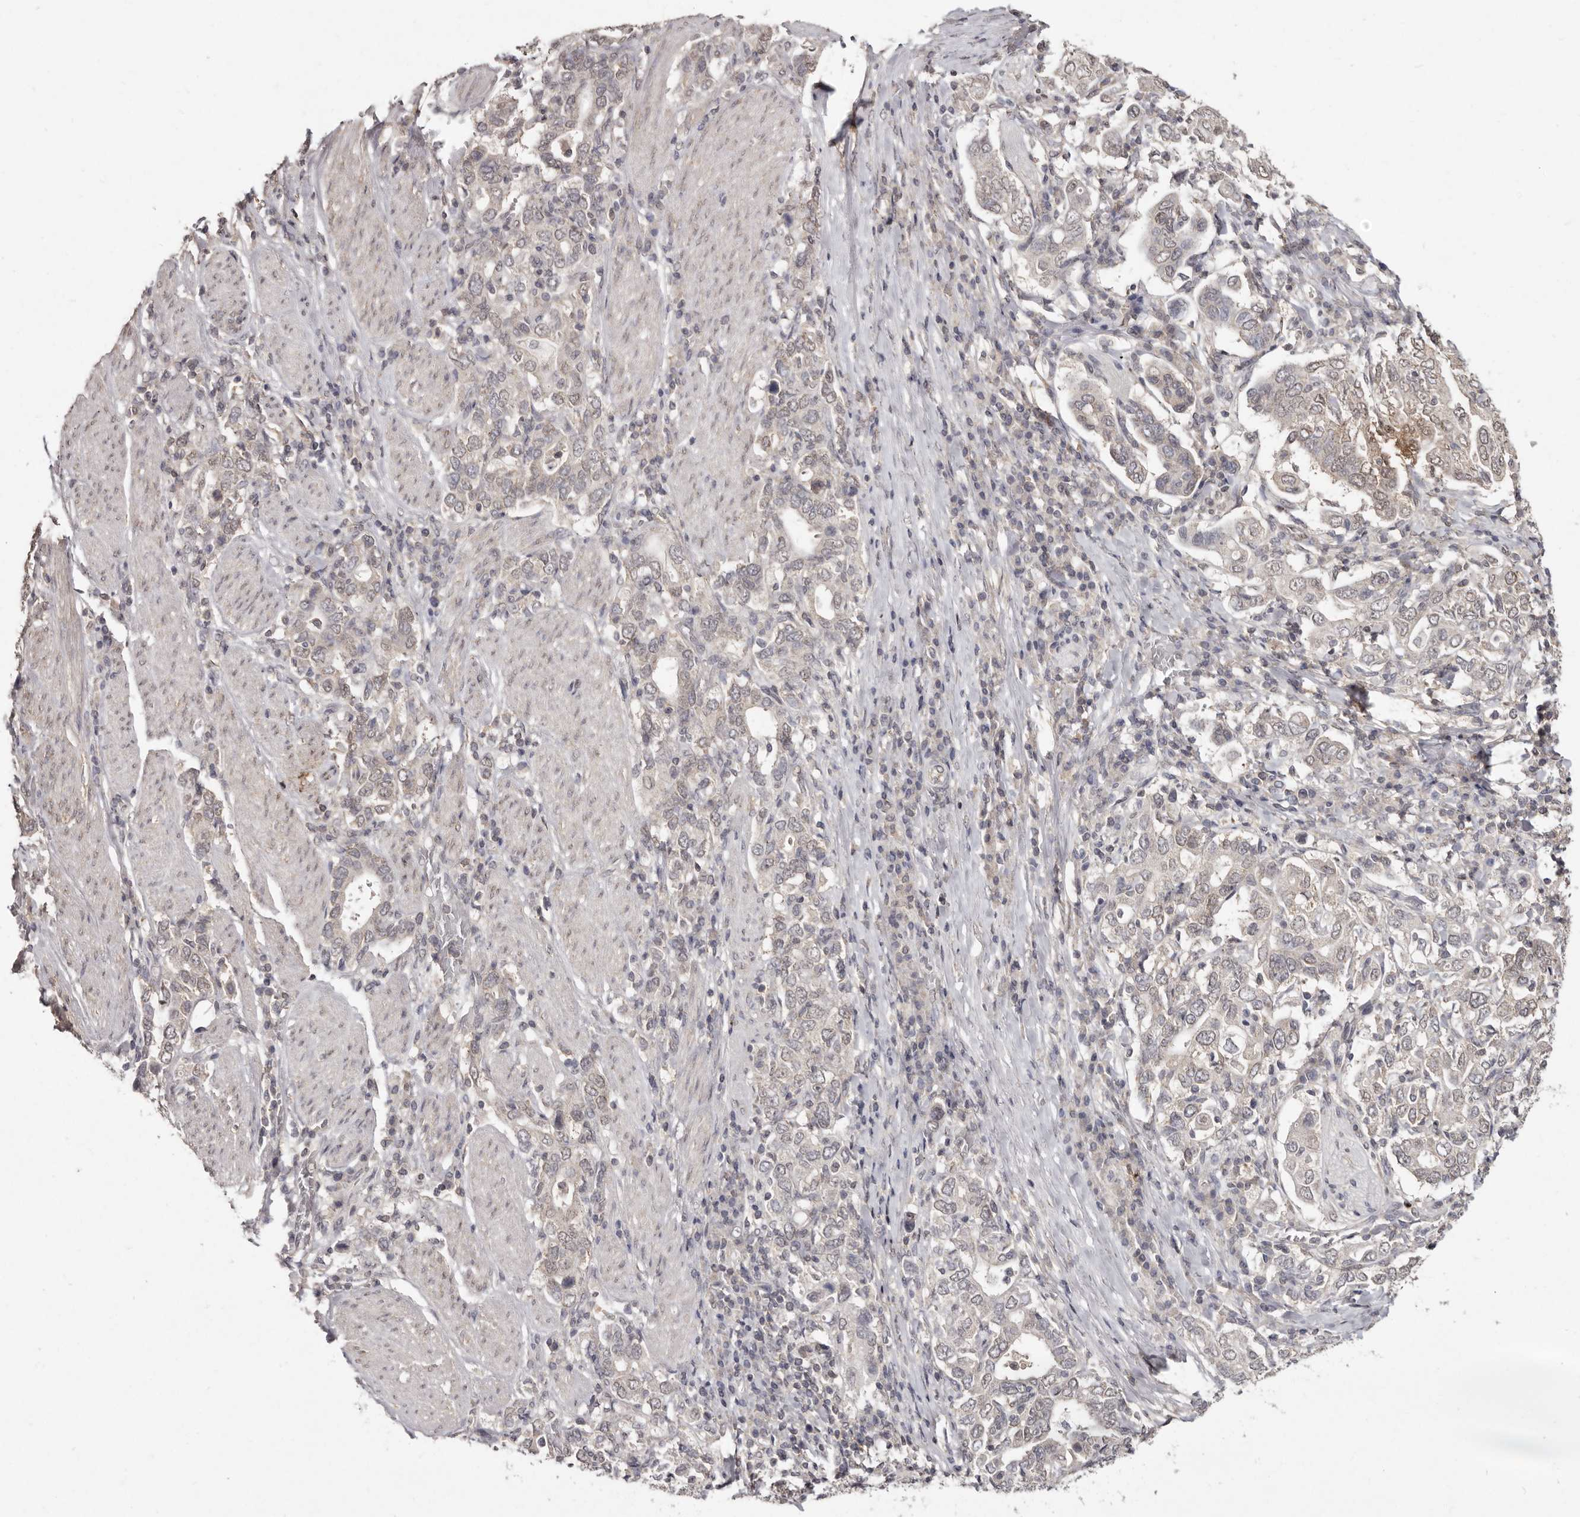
{"staining": {"intensity": "weak", "quantity": ">75%", "location": "nuclear"}, "tissue": "stomach cancer", "cell_type": "Tumor cells", "image_type": "cancer", "snomed": [{"axis": "morphology", "description": "Adenocarcinoma, NOS"}, {"axis": "topography", "description": "Stomach, upper"}], "caption": "Protein analysis of stomach cancer tissue shows weak nuclear positivity in approximately >75% of tumor cells.", "gene": "LINGO2", "patient": {"sex": "male", "age": 62}}